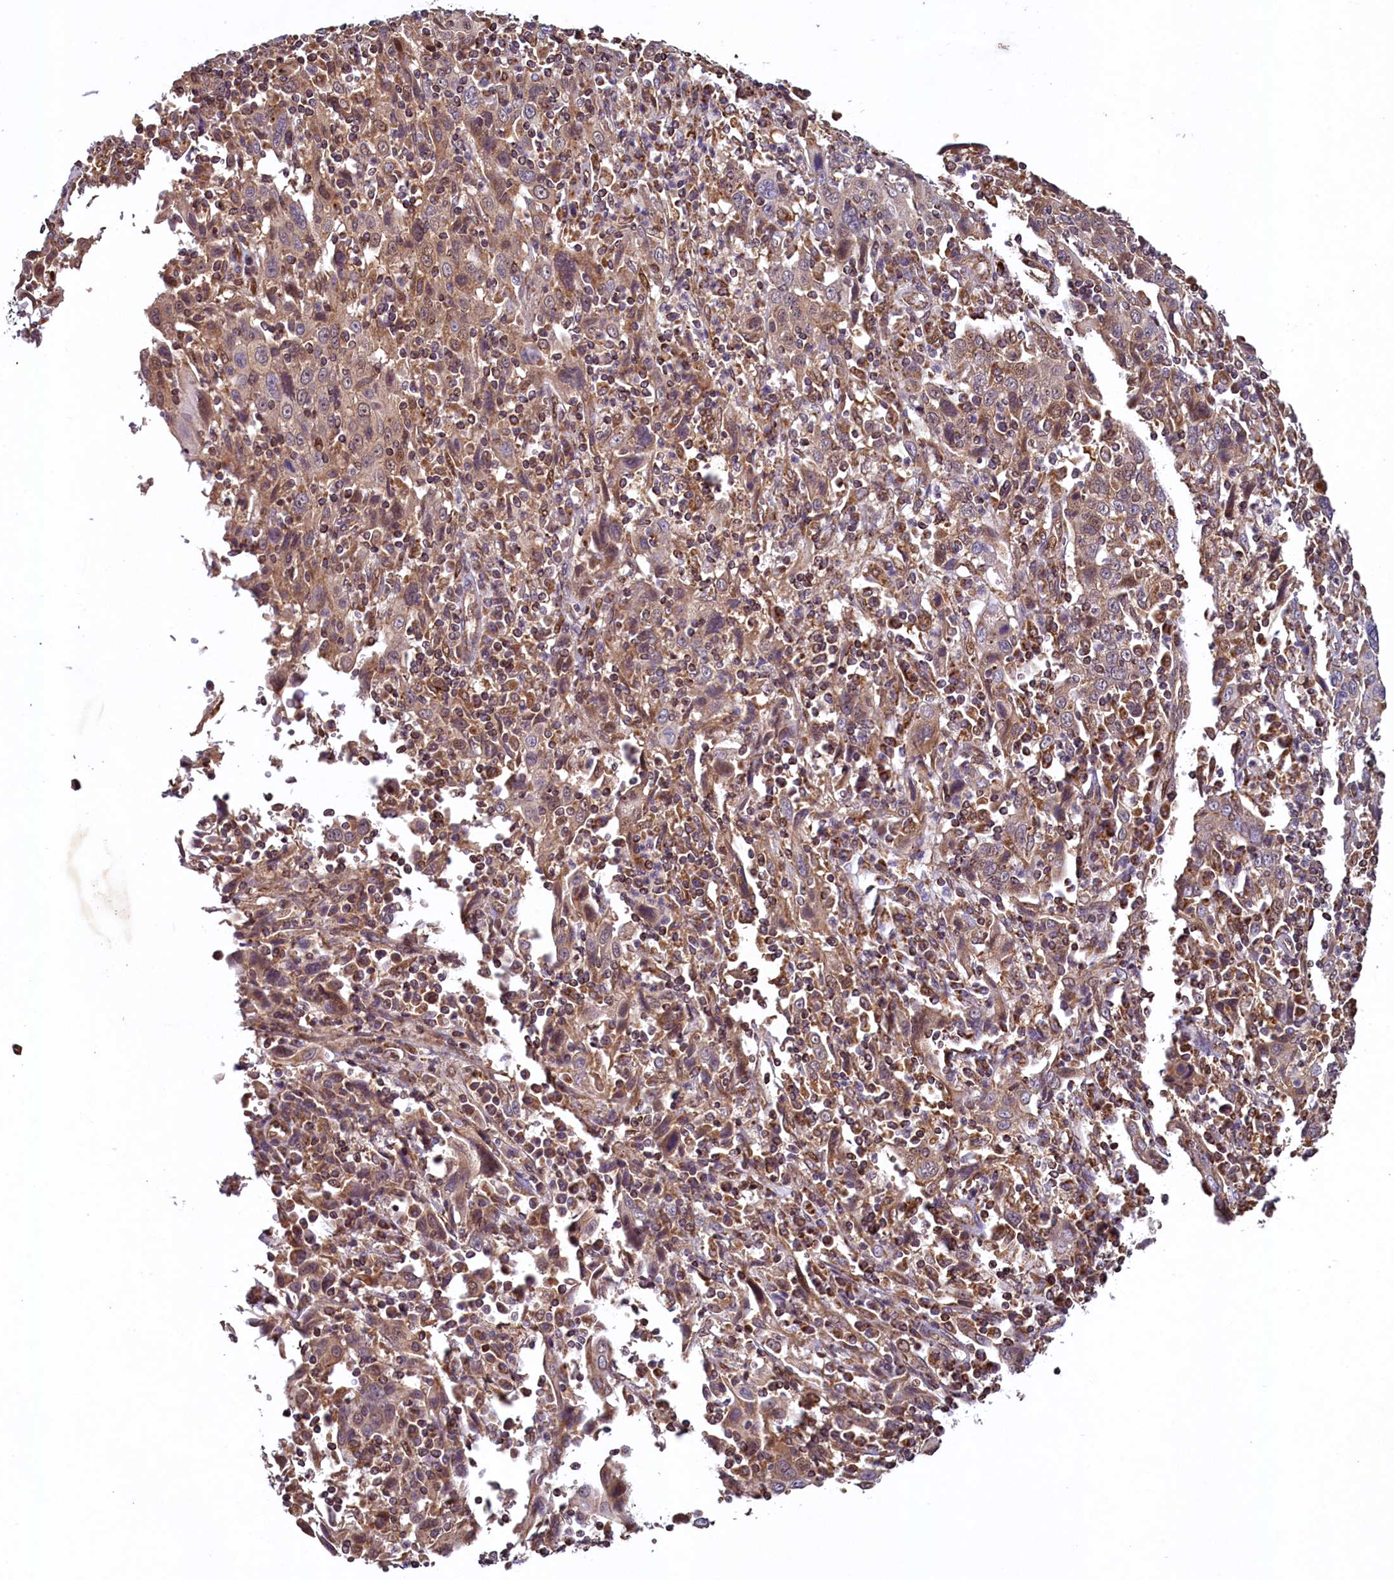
{"staining": {"intensity": "weak", "quantity": ">75%", "location": "cytoplasmic/membranous"}, "tissue": "cervical cancer", "cell_type": "Tumor cells", "image_type": "cancer", "snomed": [{"axis": "morphology", "description": "Squamous cell carcinoma, NOS"}, {"axis": "topography", "description": "Cervix"}], "caption": "Protein staining of squamous cell carcinoma (cervical) tissue reveals weak cytoplasmic/membranous positivity in about >75% of tumor cells.", "gene": "ZNF577", "patient": {"sex": "female", "age": 46}}